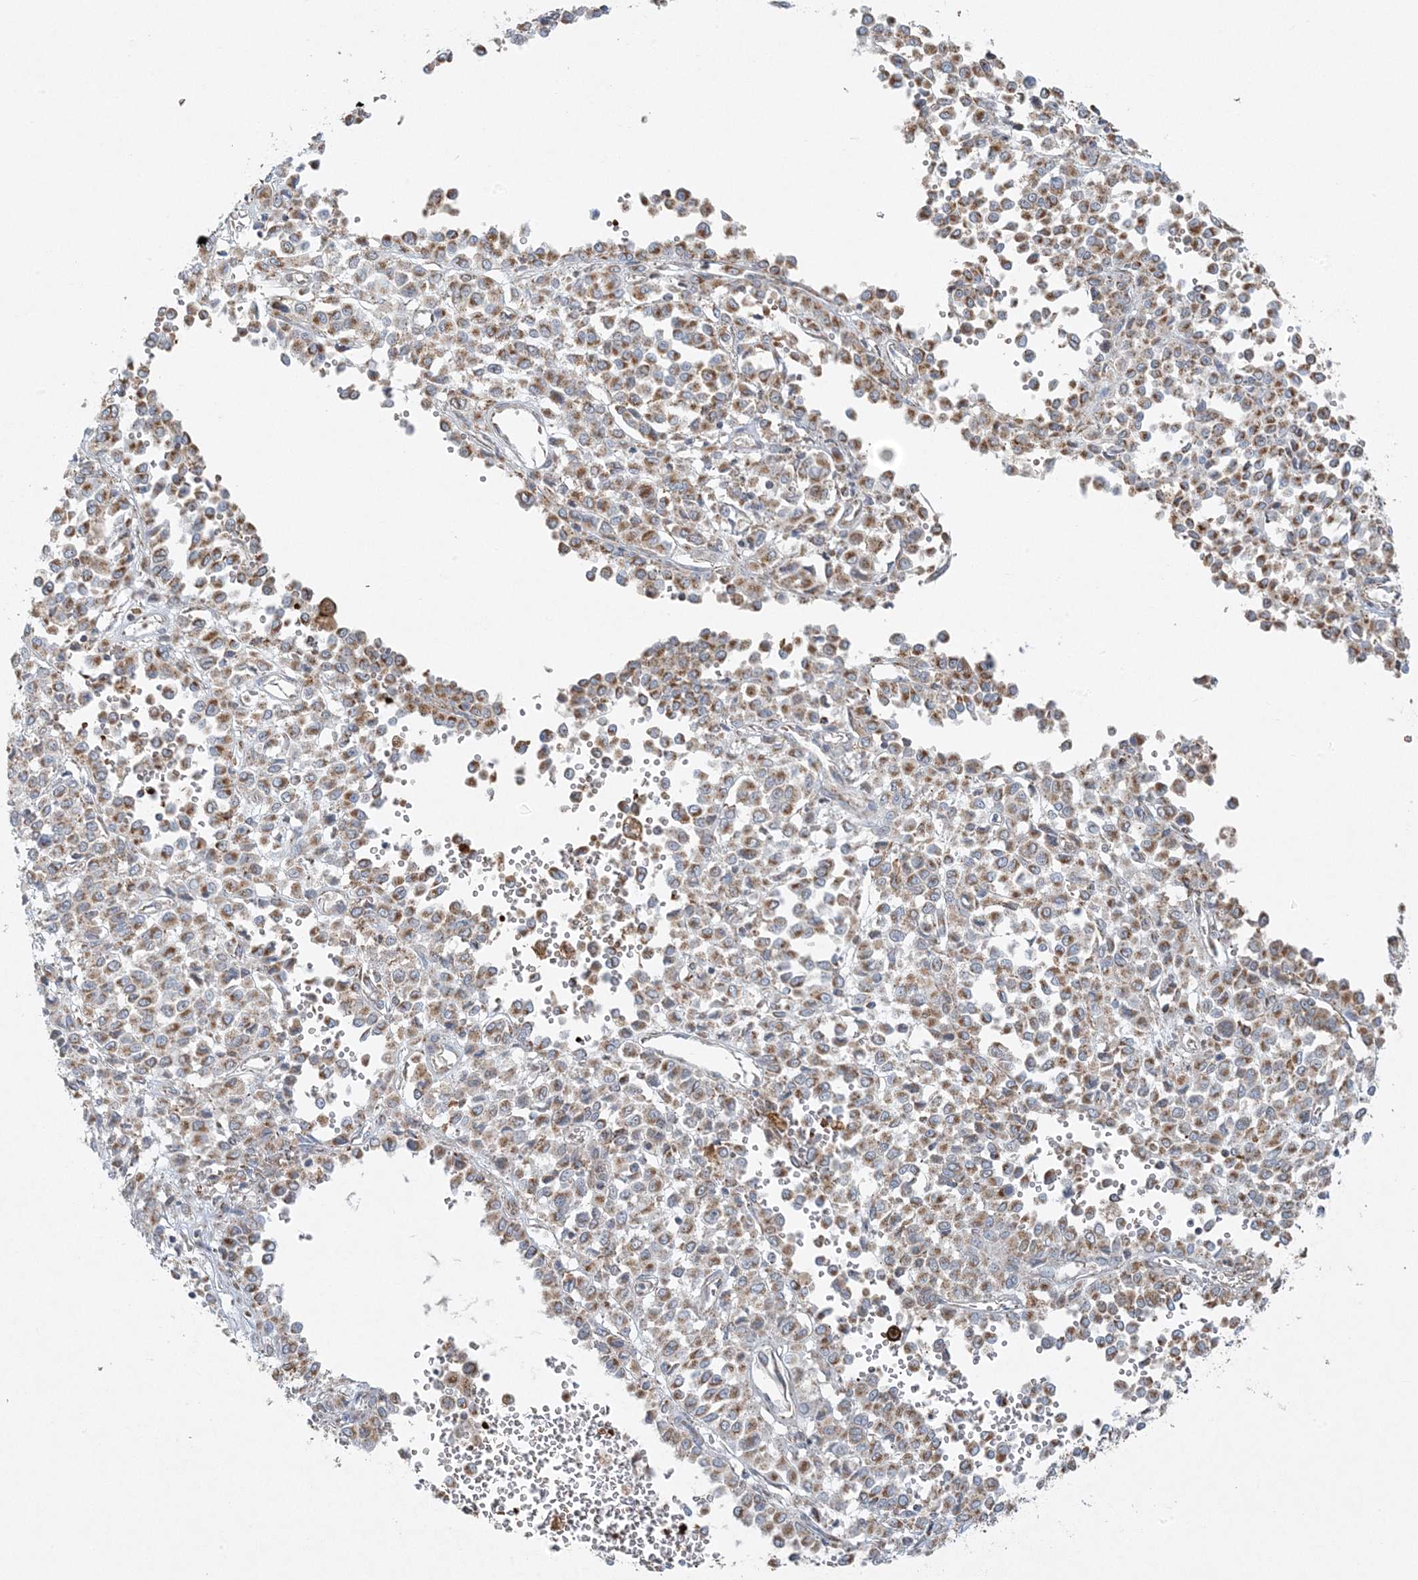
{"staining": {"intensity": "moderate", "quantity": ">75%", "location": "cytoplasmic/membranous"}, "tissue": "melanoma", "cell_type": "Tumor cells", "image_type": "cancer", "snomed": [{"axis": "morphology", "description": "Malignant melanoma, Metastatic site"}, {"axis": "topography", "description": "Pancreas"}], "caption": "The image displays staining of melanoma, revealing moderate cytoplasmic/membranous protein positivity (brown color) within tumor cells.", "gene": "PIK3R4", "patient": {"sex": "female", "age": 30}}